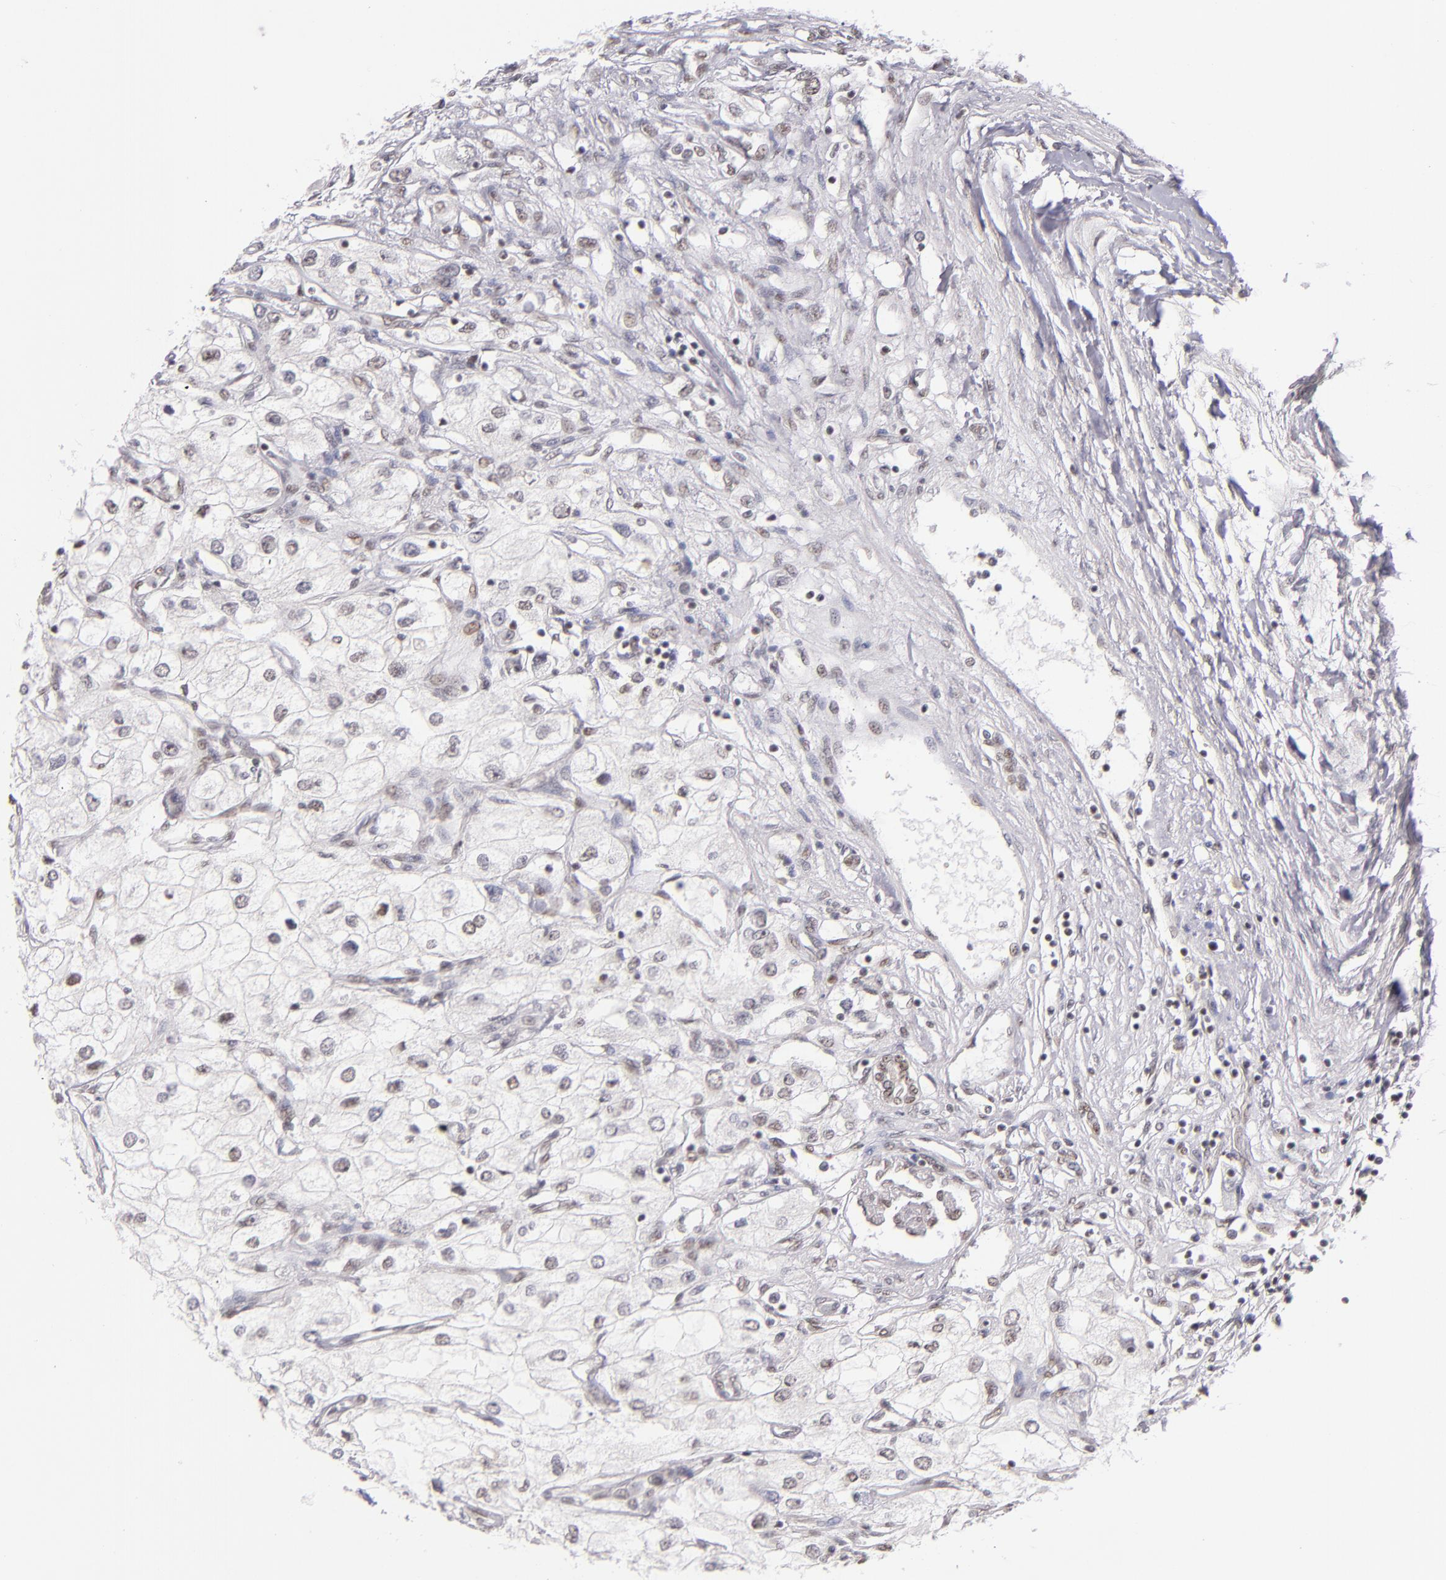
{"staining": {"intensity": "weak", "quantity": "<25%", "location": "nuclear"}, "tissue": "renal cancer", "cell_type": "Tumor cells", "image_type": "cancer", "snomed": [{"axis": "morphology", "description": "Adenocarcinoma, NOS"}, {"axis": "topography", "description": "Kidney"}], "caption": "Immunohistochemistry of renal cancer (adenocarcinoma) exhibits no positivity in tumor cells.", "gene": "ZNF148", "patient": {"sex": "male", "age": 57}}